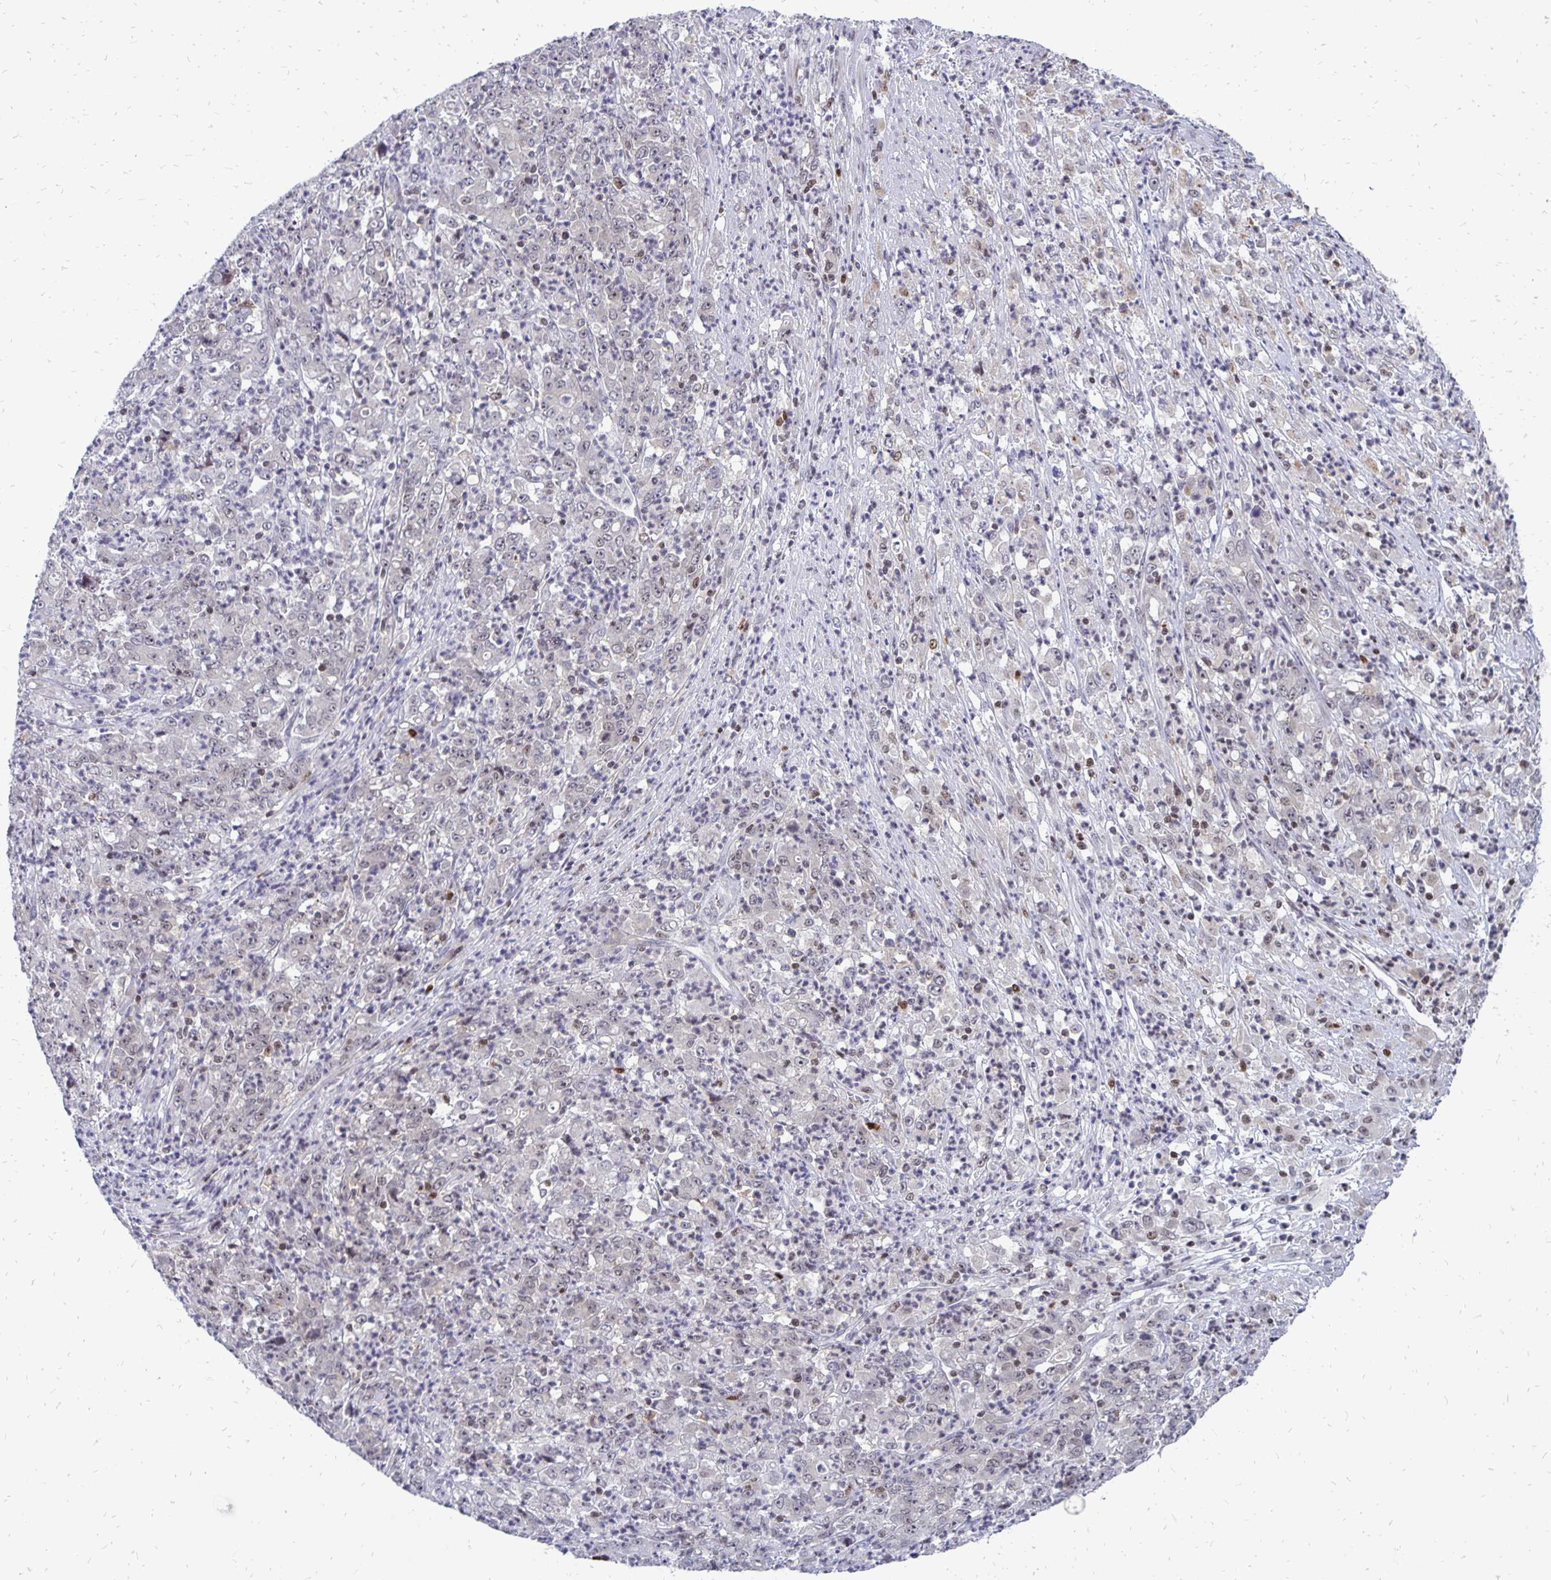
{"staining": {"intensity": "negative", "quantity": "none", "location": "none"}, "tissue": "stomach cancer", "cell_type": "Tumor cells", "image_type": "cancer", "snomed": [{"axis": "morphology", "description": "Adenocarcinoma, NOS"}, {"axis": "topography", "description": "Stomach, lower"}], "caption": "Protein analysis of stomach cancer (adenocarcinoma) displays no significant staining in tumor cells.", "gene": "DCK", "patient": {"sex": "female", "age": 71}}